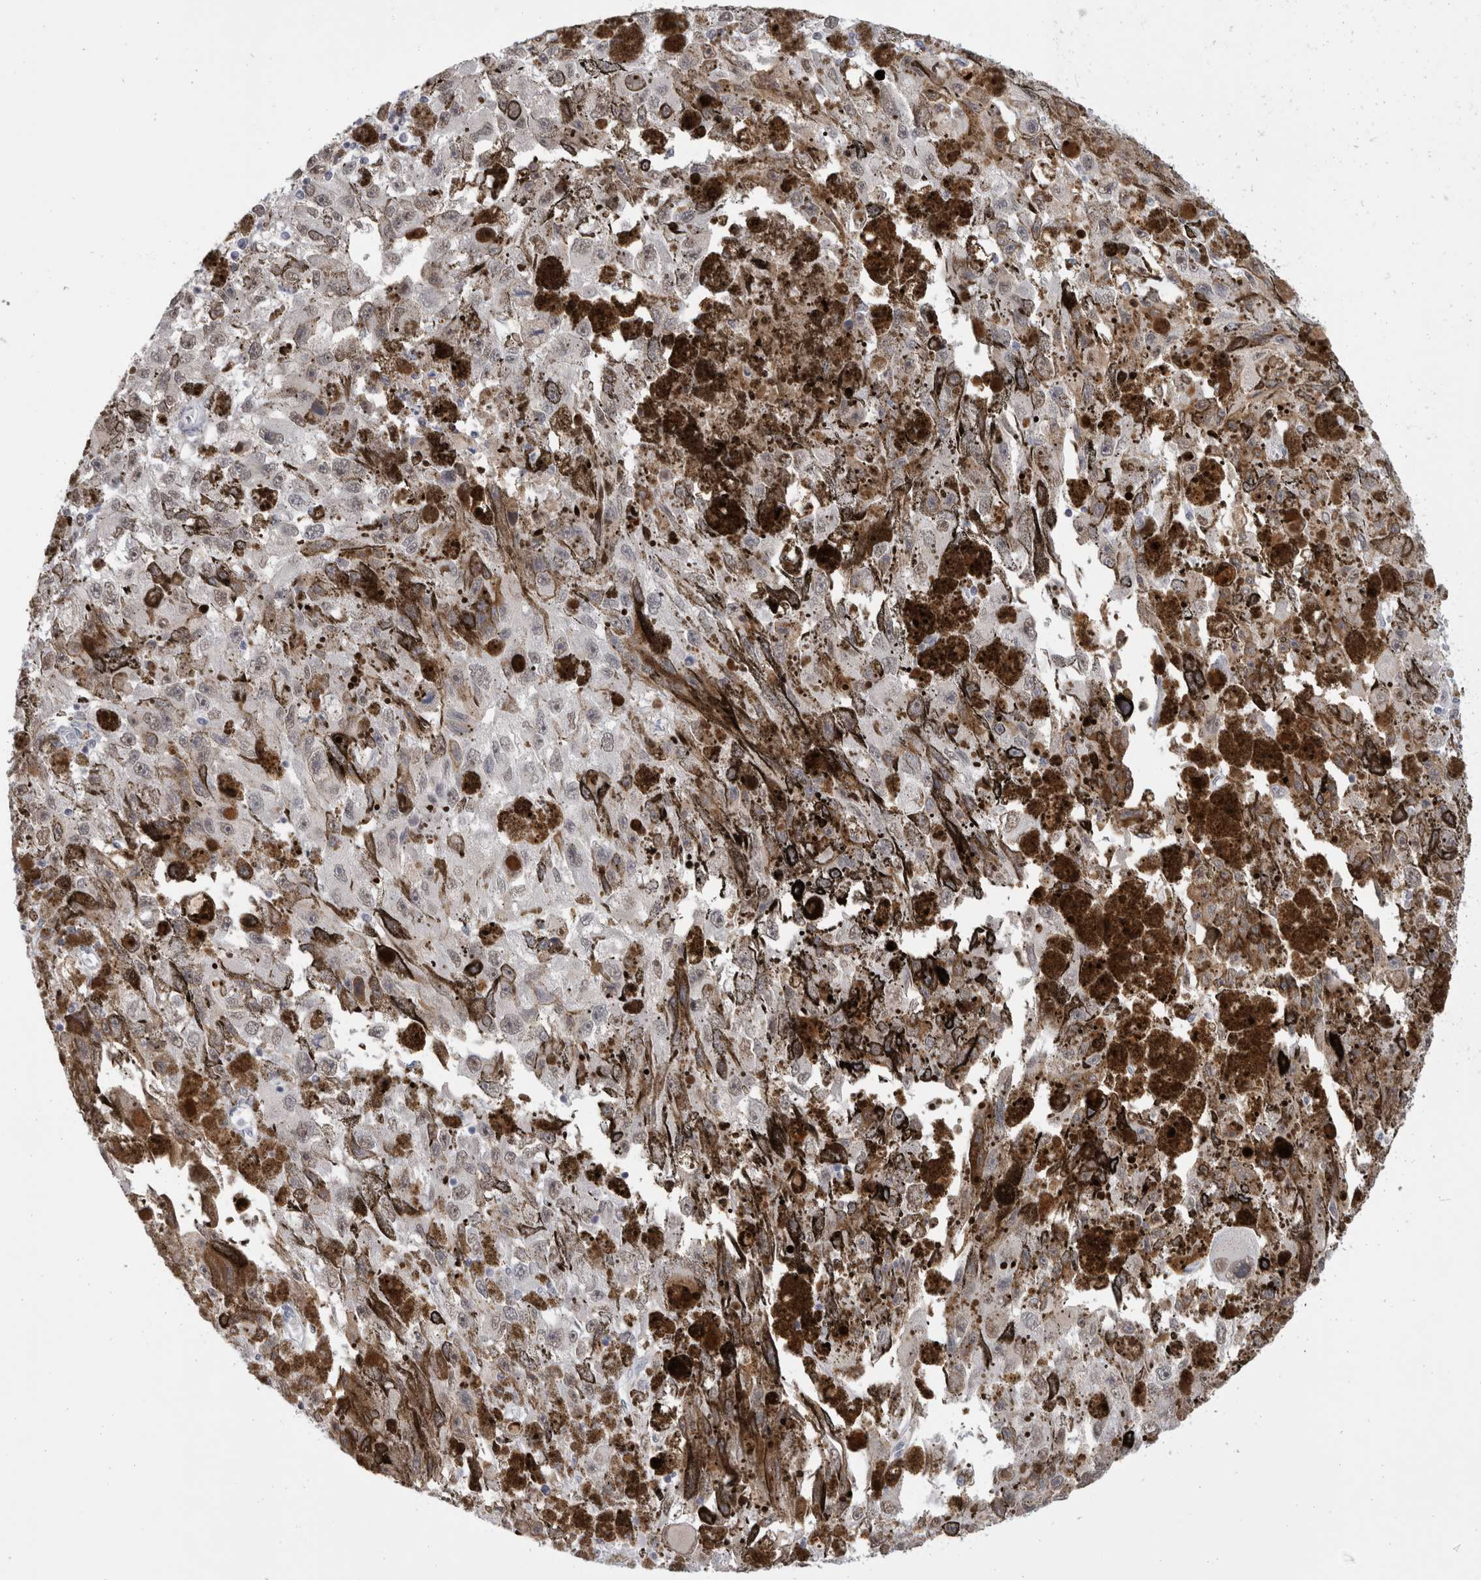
{"staining": {"intensity": "negative", "quantity": "none", "location": "none"}, "tissue": "melanoma", "cell_type": "Tumor cells", "image_type": "cancer", "snomed": [{"axis": "morphology", "description": "Malignant melanoma, NOS"}, {"axis": "topography", "description": "Skin"}], "caption": "Melanoma was stained to show a protein in brown. There is no significant positivity in tumor cells.", "gene": "CADM3", "patient": {"sex": "female", "age": 104}}